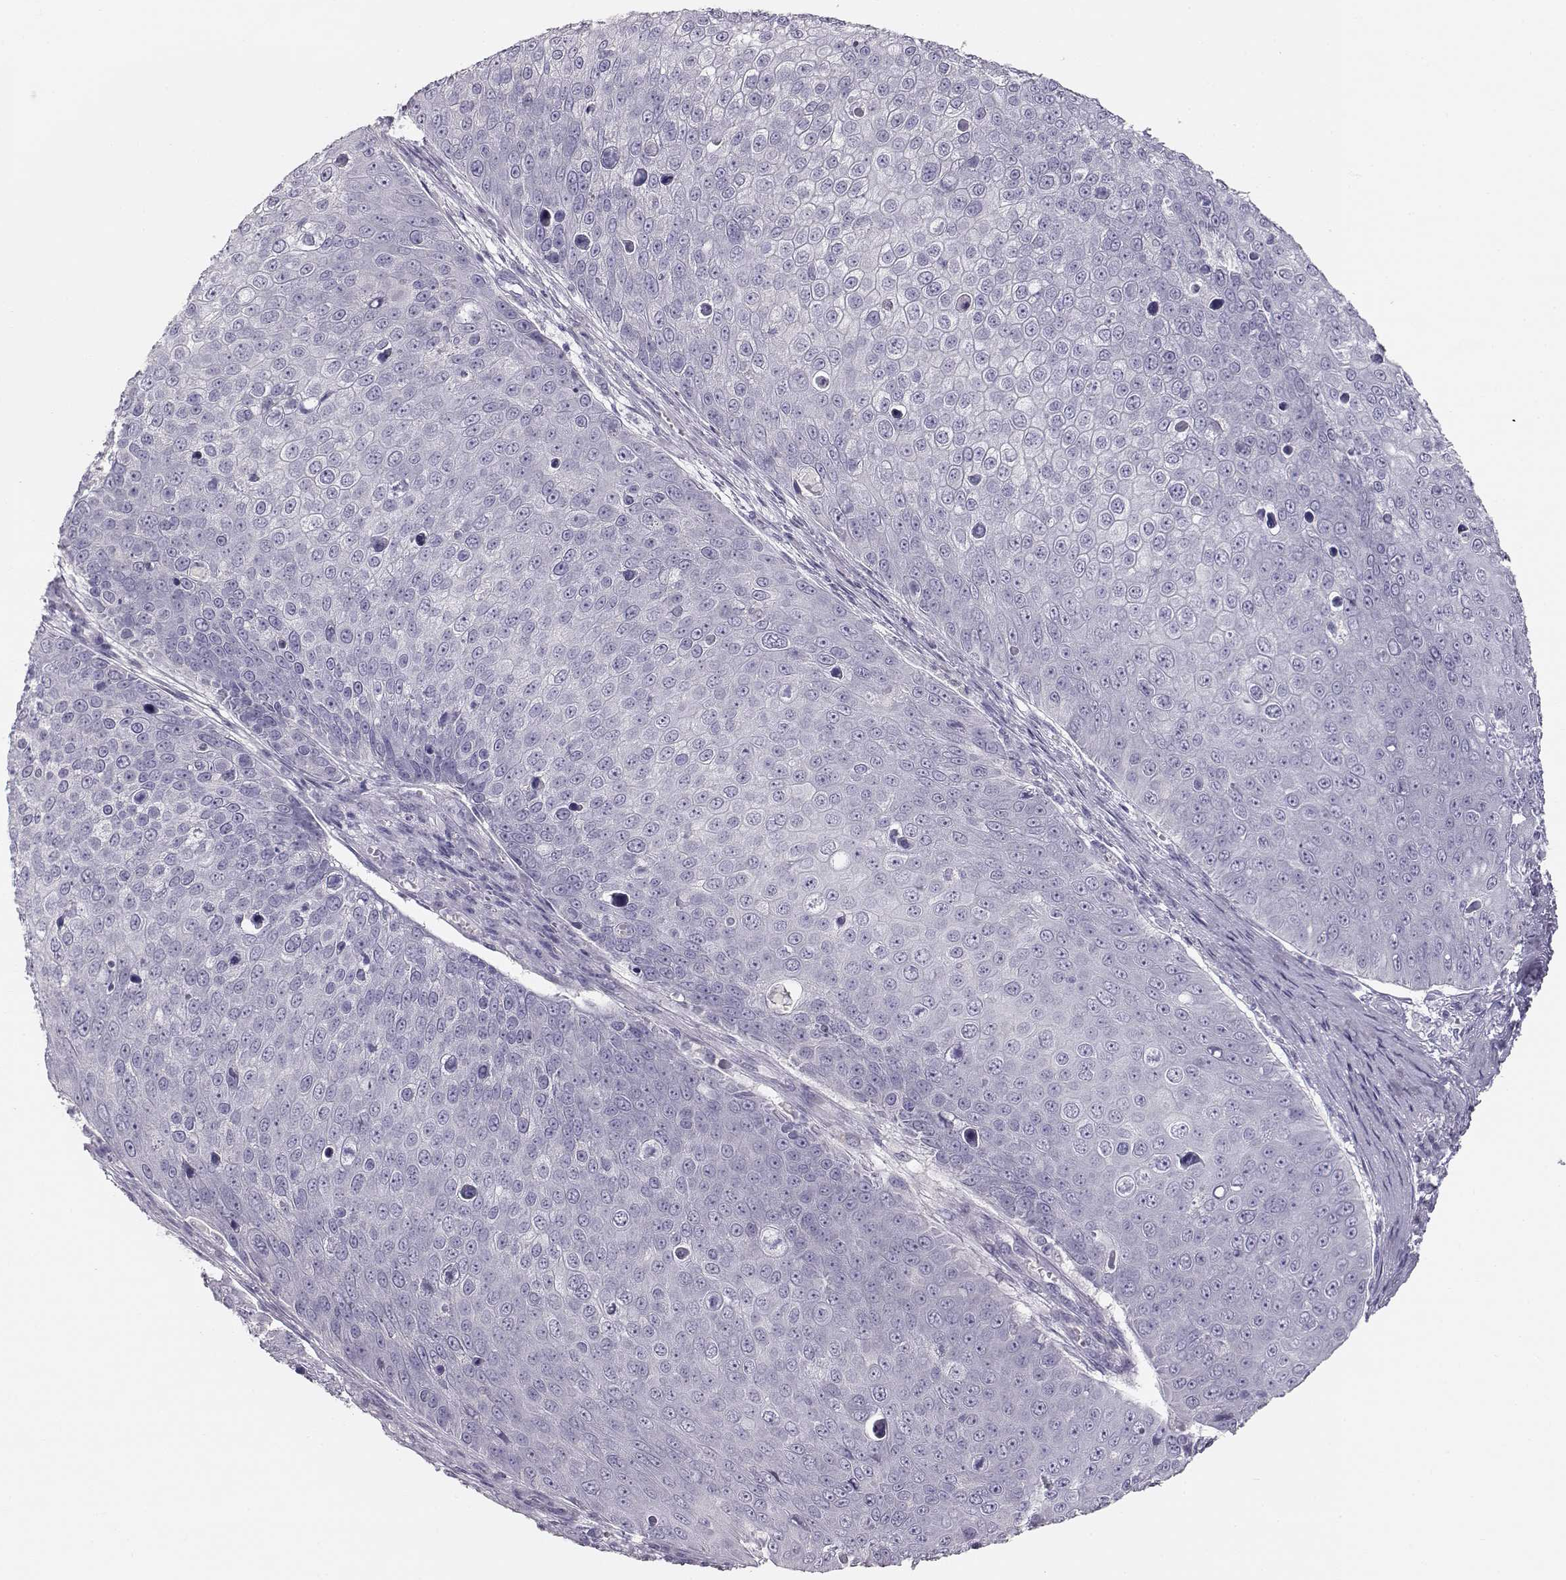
{"staining": {"intensity": "negative", "quantity": "none", "location": "none"}, "tissue": "skin cancer", "cell_type": "Tumor cells", "image_type": "cancer", "snomed": [{"axis": "morphology", "description": "Squamous cell carcinoma, NOS"}, {"axis": "topography", "description": "Skin"}], "caption": "An immunohistochemistry (IHC) histopathology image of squamous cell carcinoma (skin) is shown. There is no staining in tumor cells of squamous cell carcinoma (skin).", "gene": "LEPR", "patient": {"sex": "male", "age": 71}}